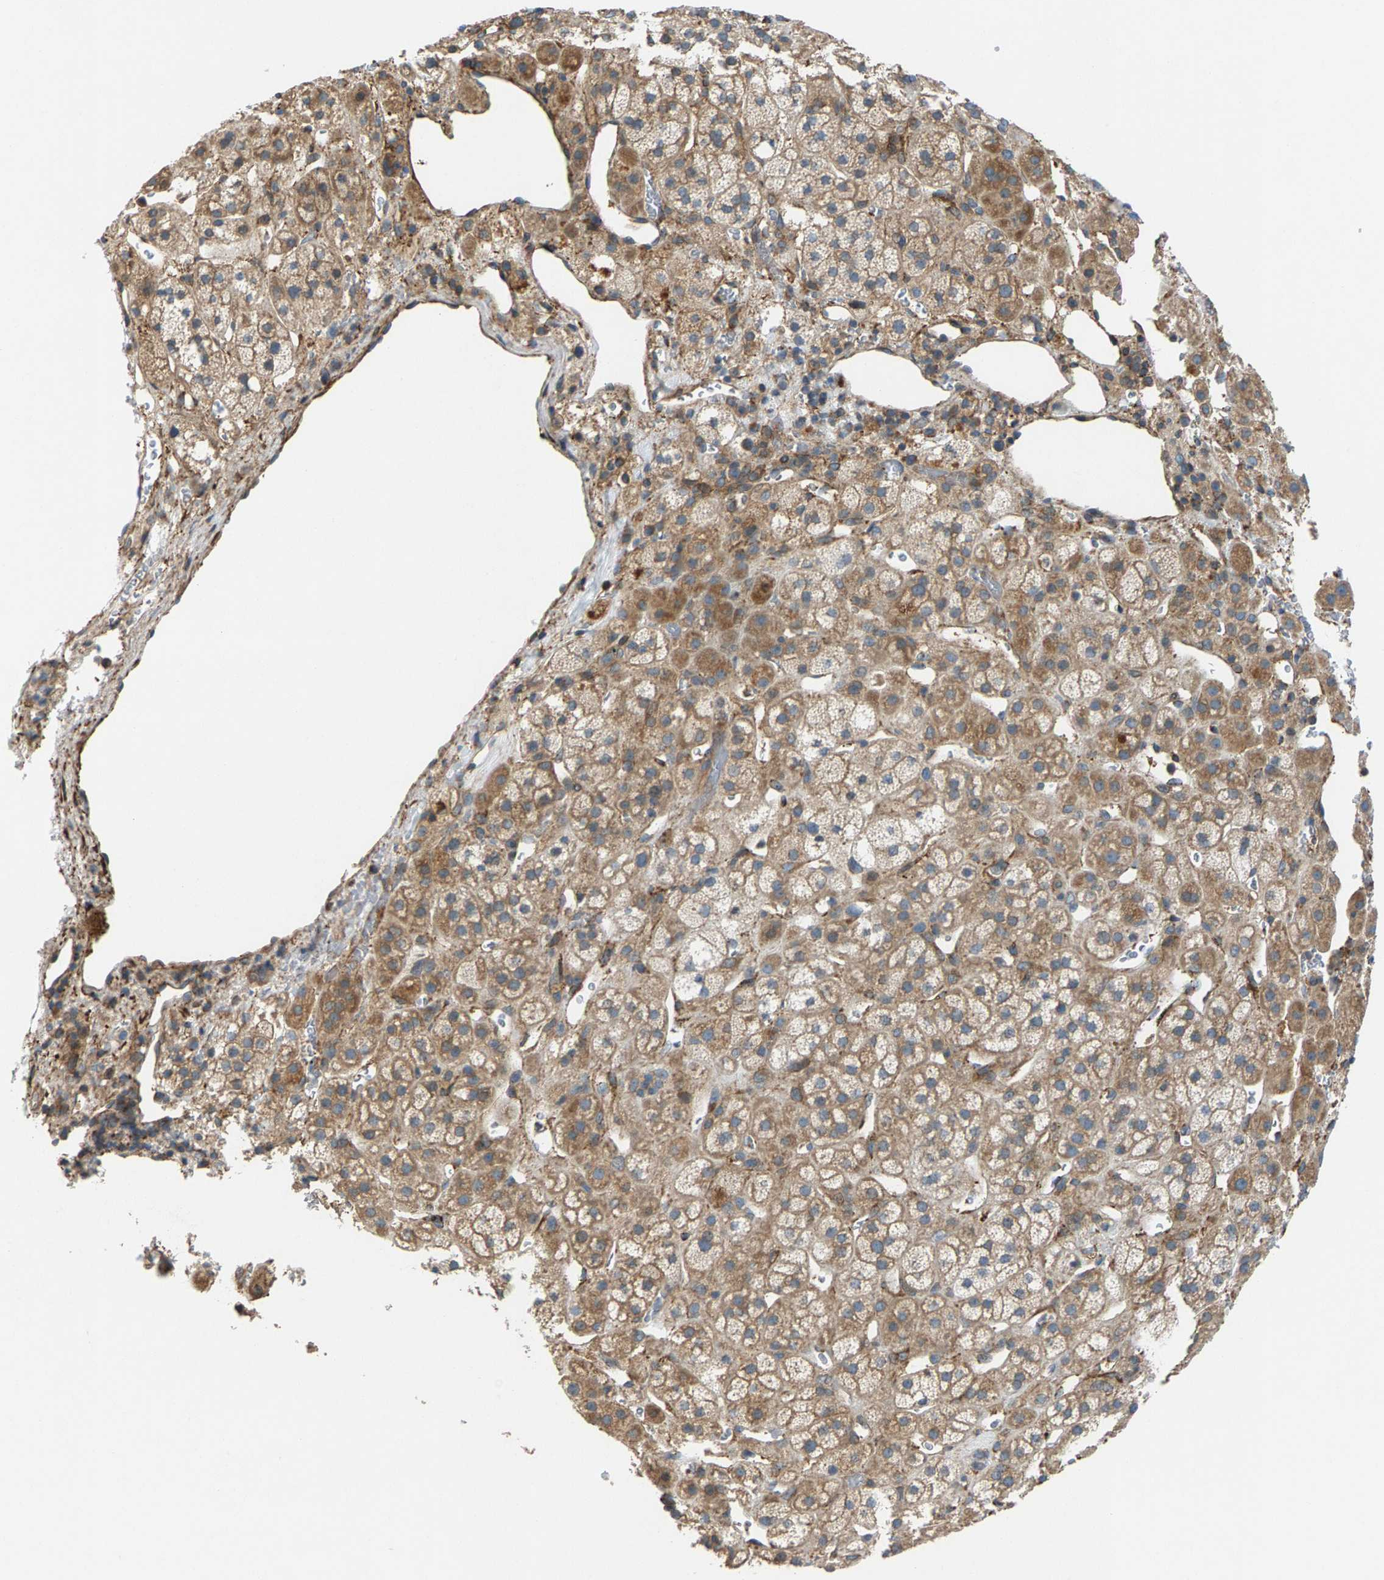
{"staining": {"intensity": "moderate", "quantity": ">75%", "location": "cytoplasmic/membranous"}, "tissue": "adrenal gland", "cell_type": "Glandular cells", "image_type": "normal", "snomed": [{"axis": "morphology", "description": "Normal tissue, NOS"}, {"axis": "topography", "description": "Adrenal gland"}], "caption": "Benign adrenal gland exhibits moderate cytoplasmic/membranous positivity in approximately >75% of glandular cells.", "gene": "PDCL", "patient": {"sex": "male", "age": 56}}